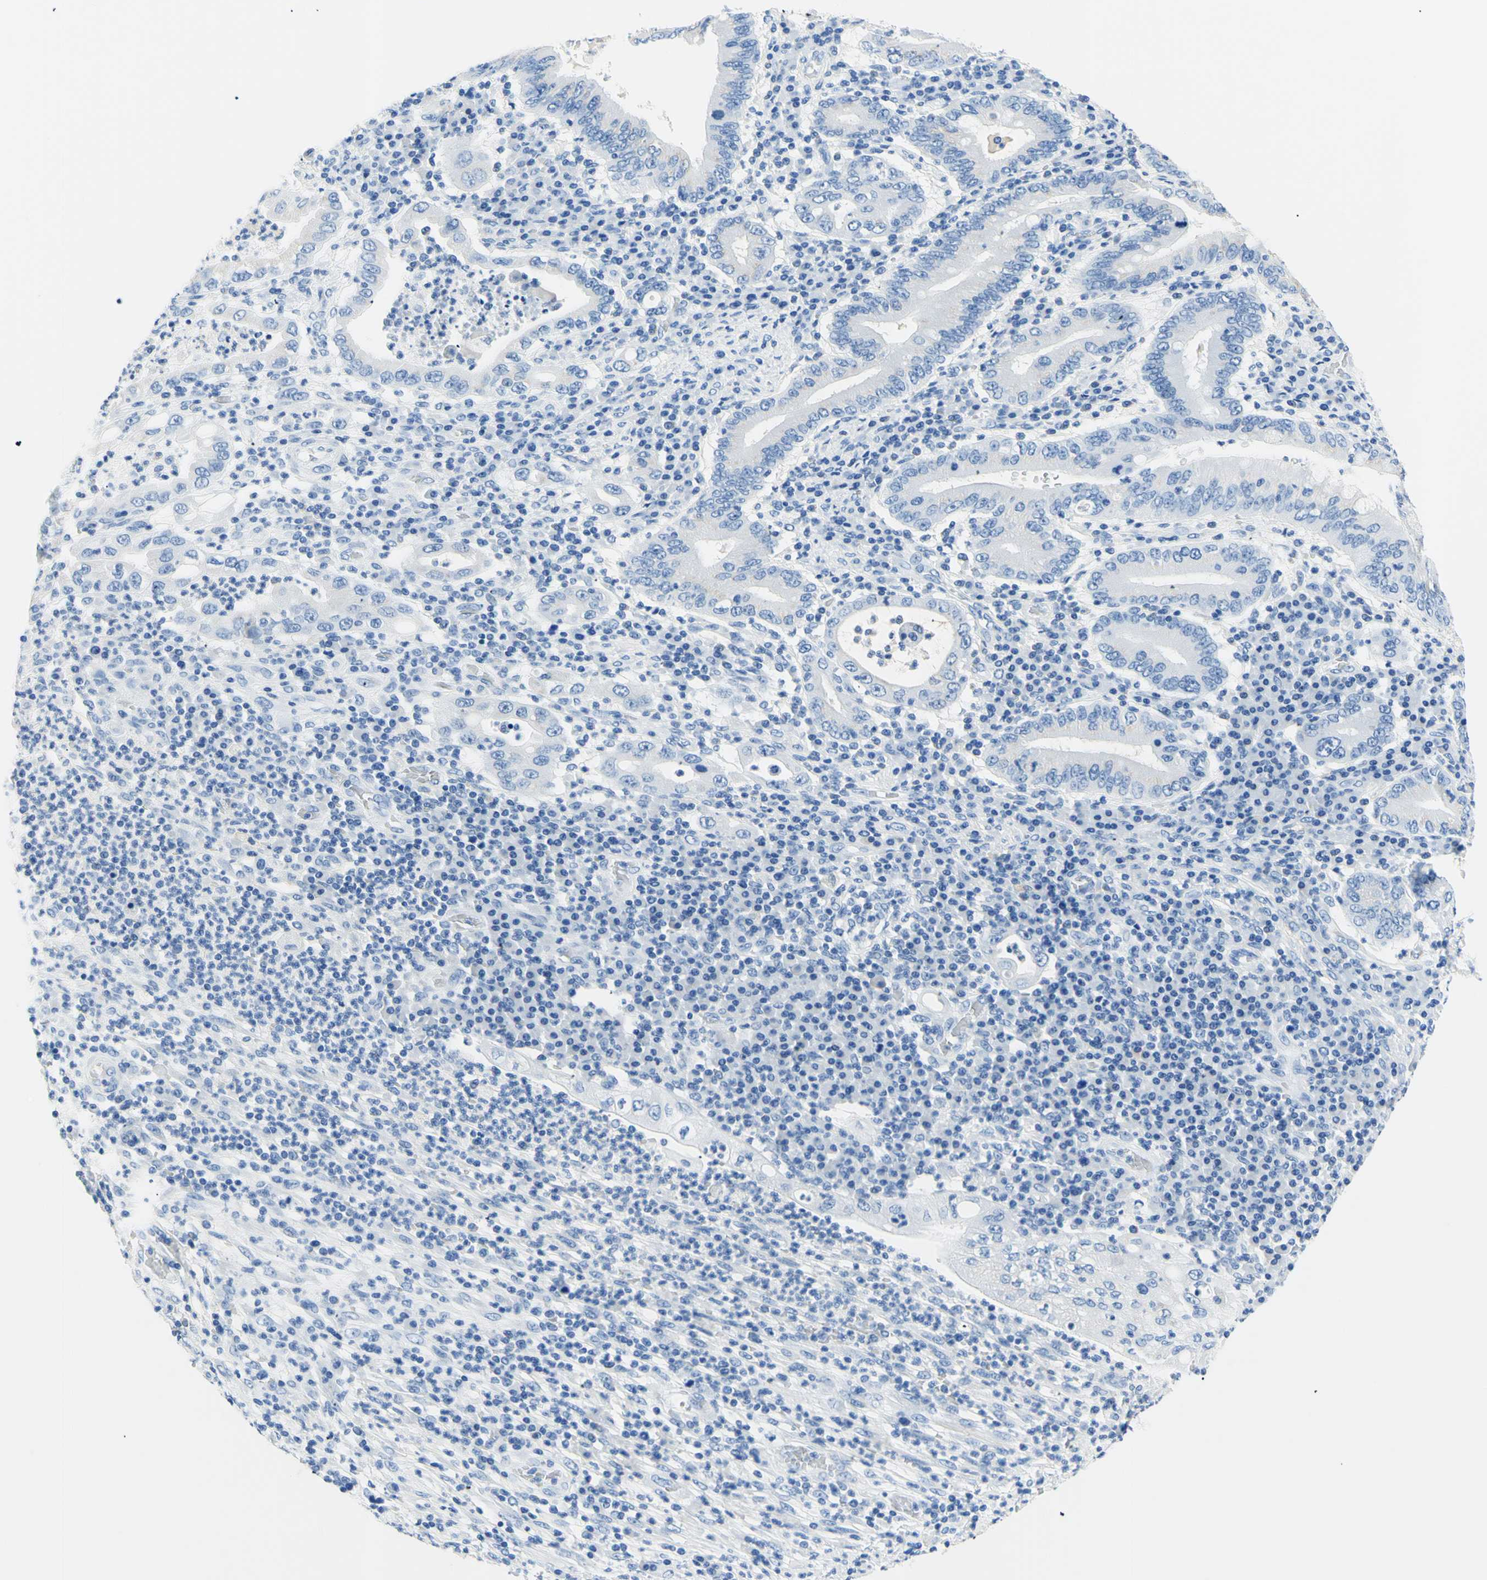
{"staining": {"intensity": "negative", "quantity": "none", "location": "none"}, "tissue": "stomach cancer", "cell_type": "Tumor cells", "image_type": "cancer", "snomed": [{"axis": "morphology", "description": "Normal tissue, NOS"}, {"axis": "morphology", "description": "Adenocarcinoma, NOS"}, {"axis": "topography", "description": "Esophagus"}, {"axis": "topography", "description": "Stomach, upper"}, {"axis": "topography", "description": "Peripheral nerve tissue"}], "caption": "A high-resolution photomicrograph shows immunohistochemistry staining of adenocarcinoma (stomach), which reveals no significant positivity in tumor cells.", "gene": "MYH2", "patient": {"sex": "male", "age": 62}}